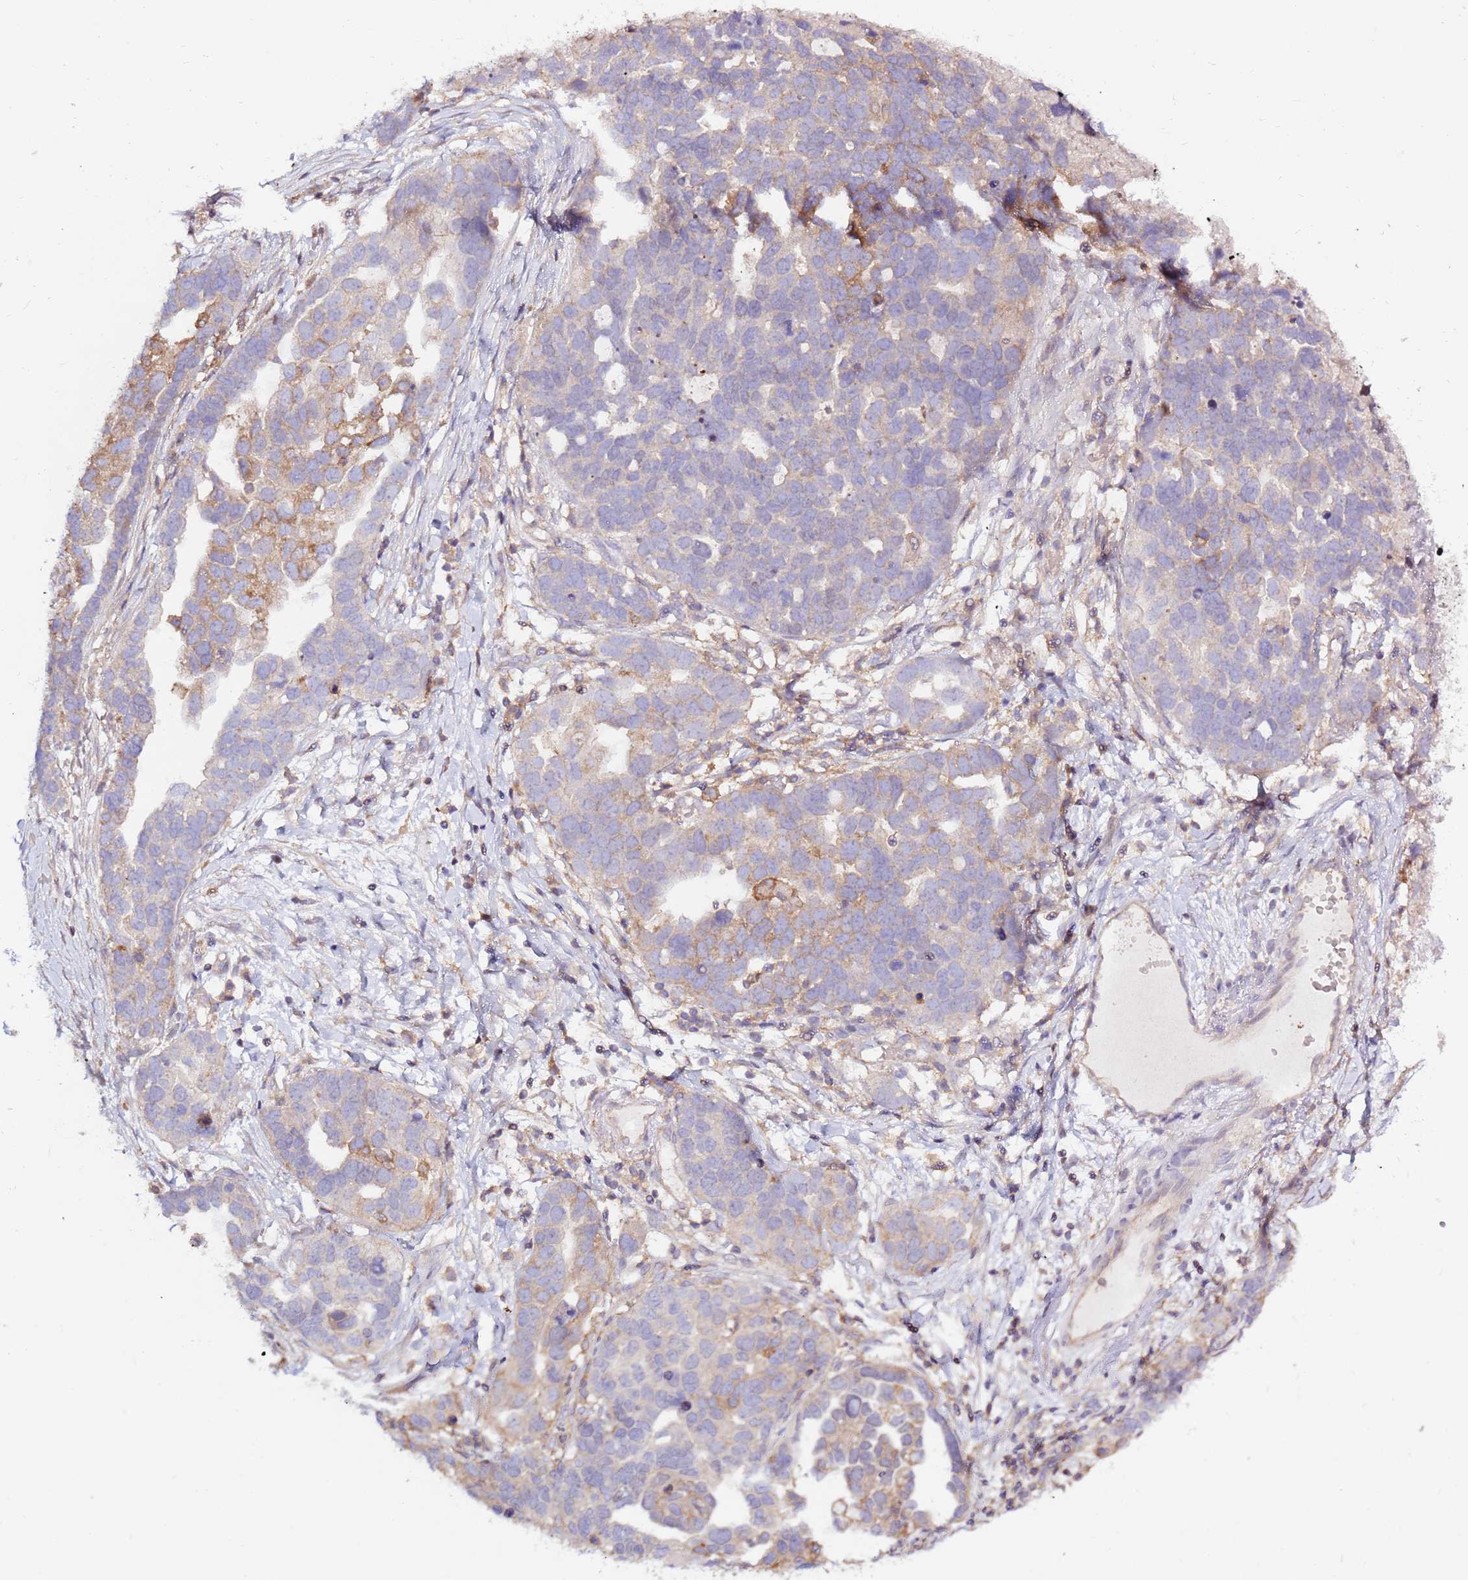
{"staining": {"intensity": "weak", "quantity": "<25%", "location": "cytoplasmic/membranous"}, "tissue": "ovarian cancer", "cell_type": "Tumor cells", "image_type": "cancer", "snomed": [{"axis": "morphology", "description": "Cystadenocarcinoma, serous, NOS"}, {"axis": "topography", "description": "Ovary"}], "caption": "An IHC histopathology image of ovarian serous cystadenocarcinoma is shown. There is no staining in tumor cells of ovarian serous cystadenocarcinoma. (DAB (3,3'-diaminobenzidine) IHC, high magnification).", "gene": "EVA1B", "patient": {"sex": "female", "age": 54}}